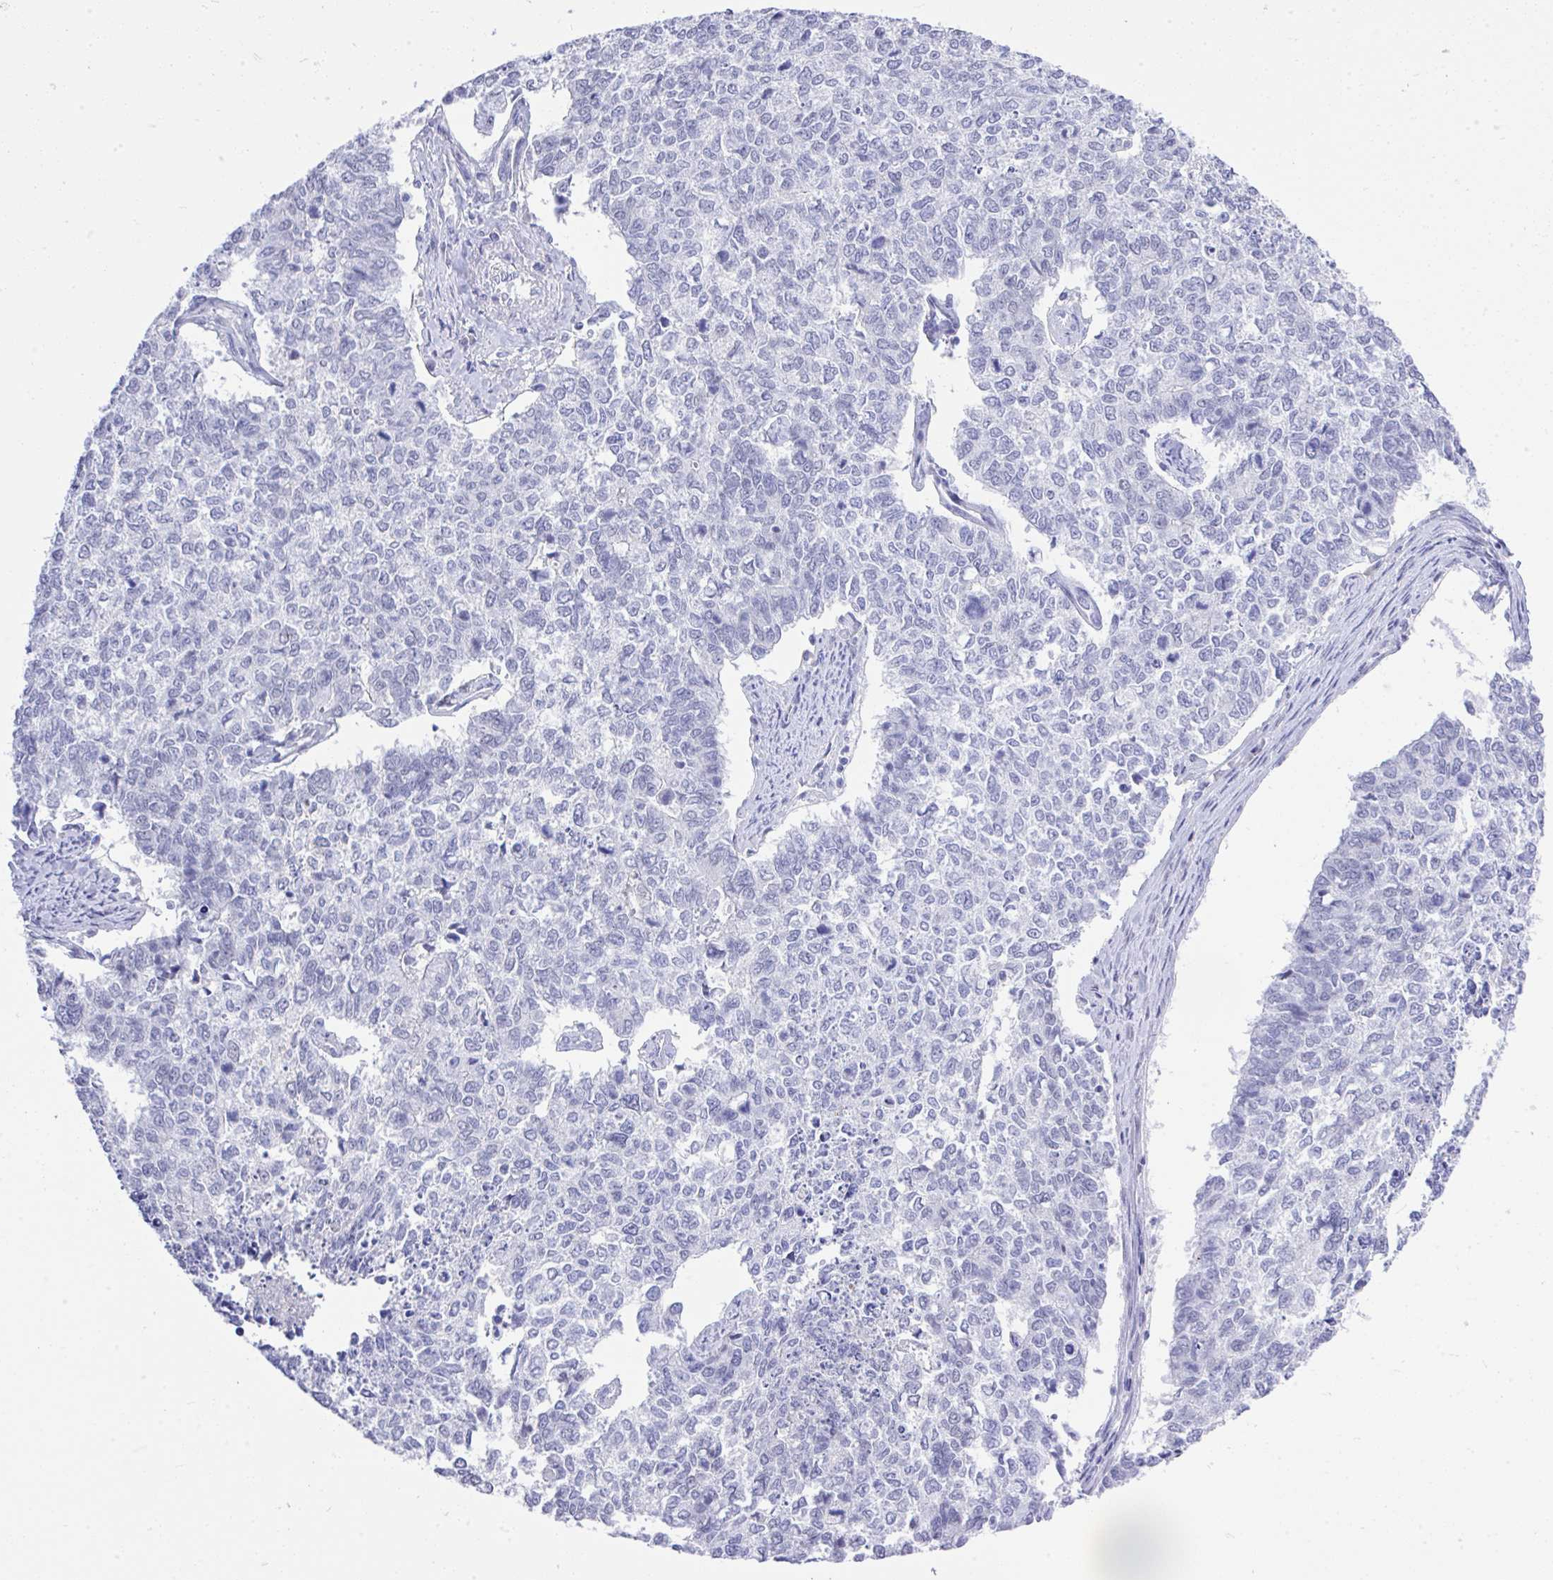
{"staining": {"intensity": "negative", "quantity": "none", "location": "none"}, "tissue": "cervical cancer", "cell_type": "Tumor cells", "image_type": "cancer", "snomed": [{"axis": "morphology", "description": "Adenocarcinoma, NOS"}, {"axis": "topography", "description": "Cervix"}], "caption": "An image of cervical cancer stained for a protein shows no brown staining in tumor cells. Brightfield microscopy of immunohistochemistry (IHC) stained with DAB (3,3'-diaminobenzidine) (brown) and hematoxylin (blue), captured at high magnification.", "gene": "MS4A12", "patient": {"sex": "female", "age": 63}}